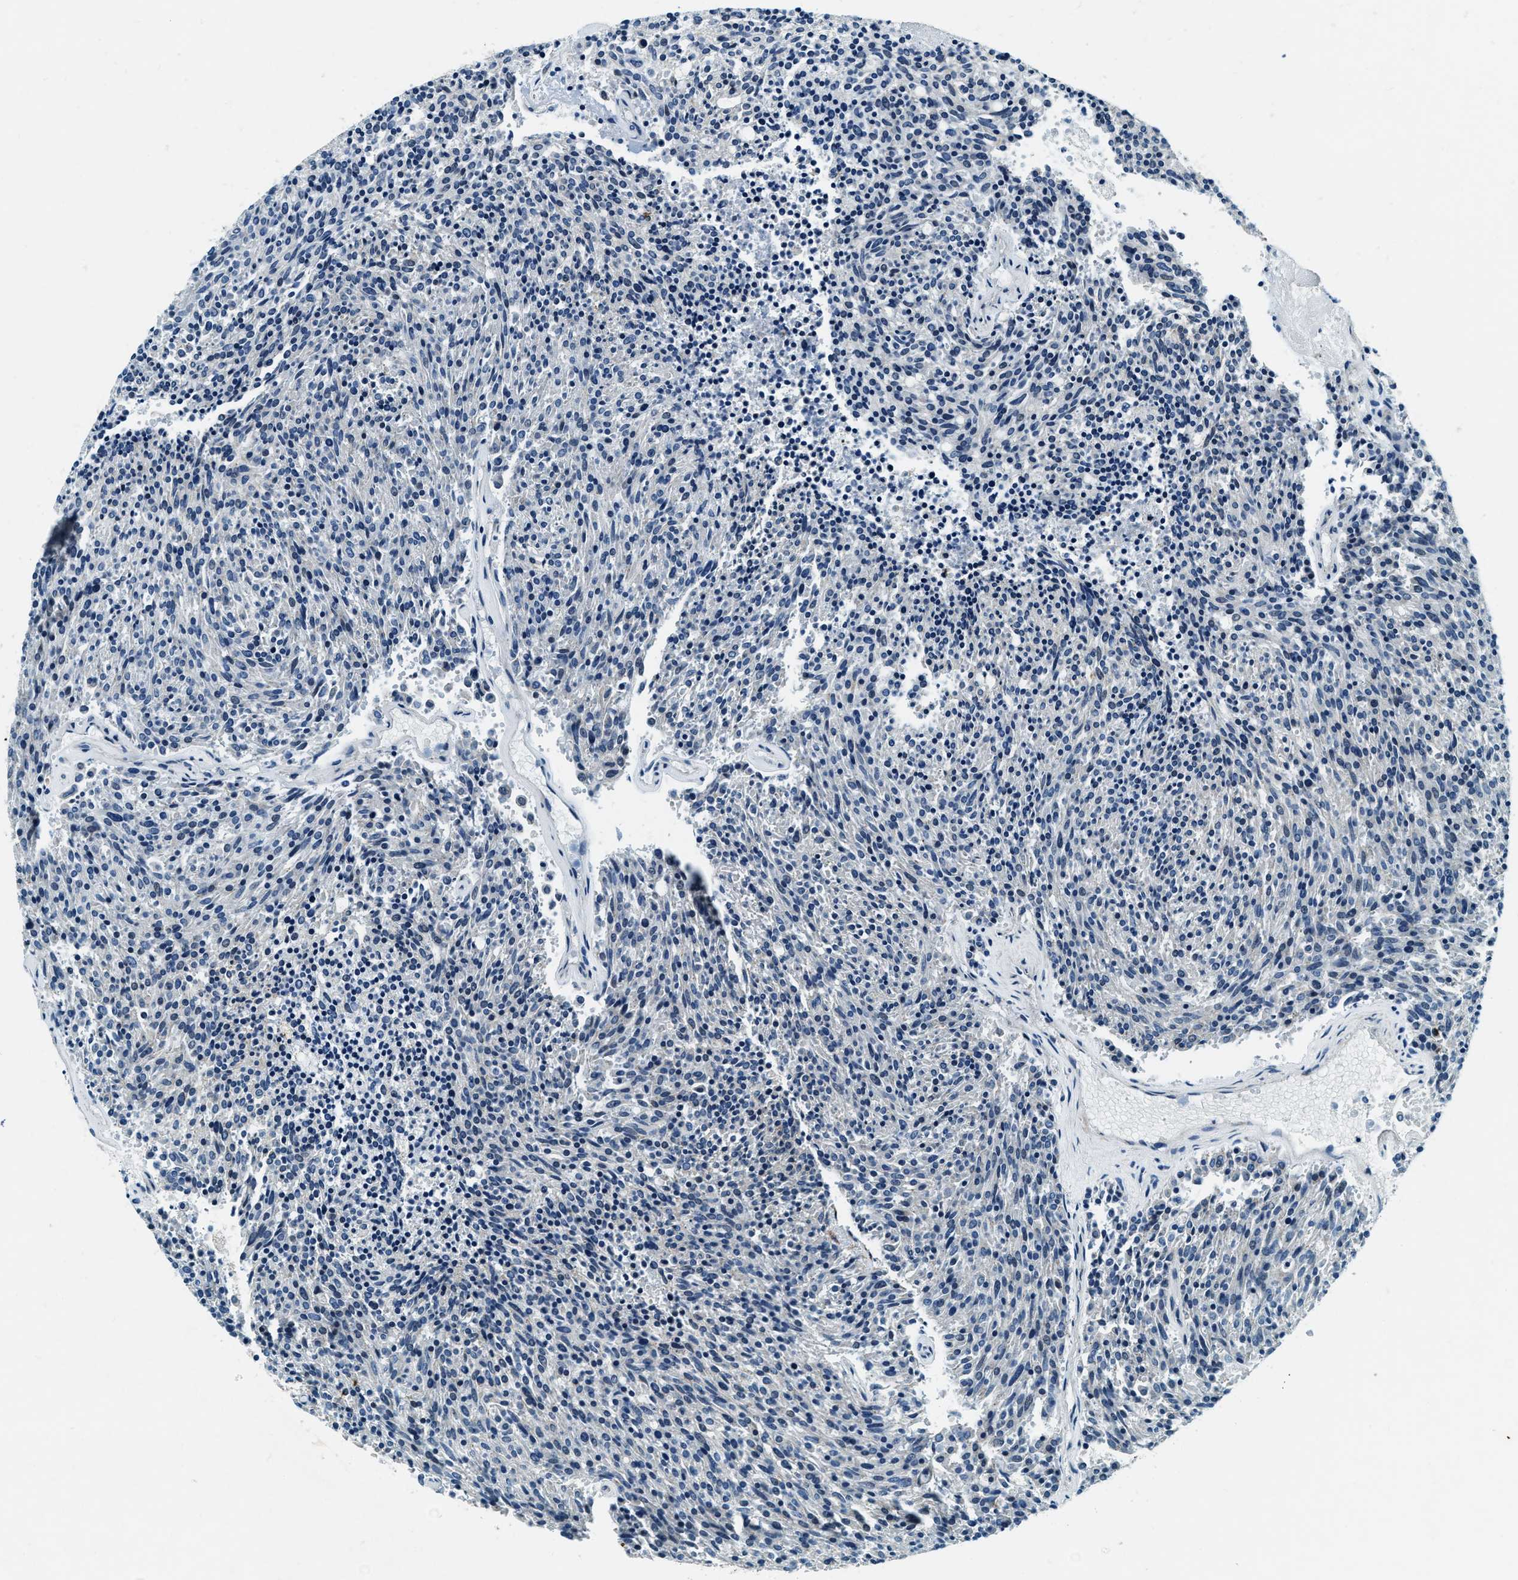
{"staining": {"intensity": "negative", "quantity": "none", "location": "none"}, "tissue": "carcinoid", "cell_type": "Tumor cells", "image_type": "cancer", "snomed": [{"axis": "morphology", "description": "Carcinoid, malignant, NOS"}, {"axis": "topography", "description": "Pancreas"}], "caption": "Immunohistochemistry (IHC) of human carcinoid displays no staining in tumor cells.", "gene": "C2orf66", "patient": {"sex": "female", "age": 54}}